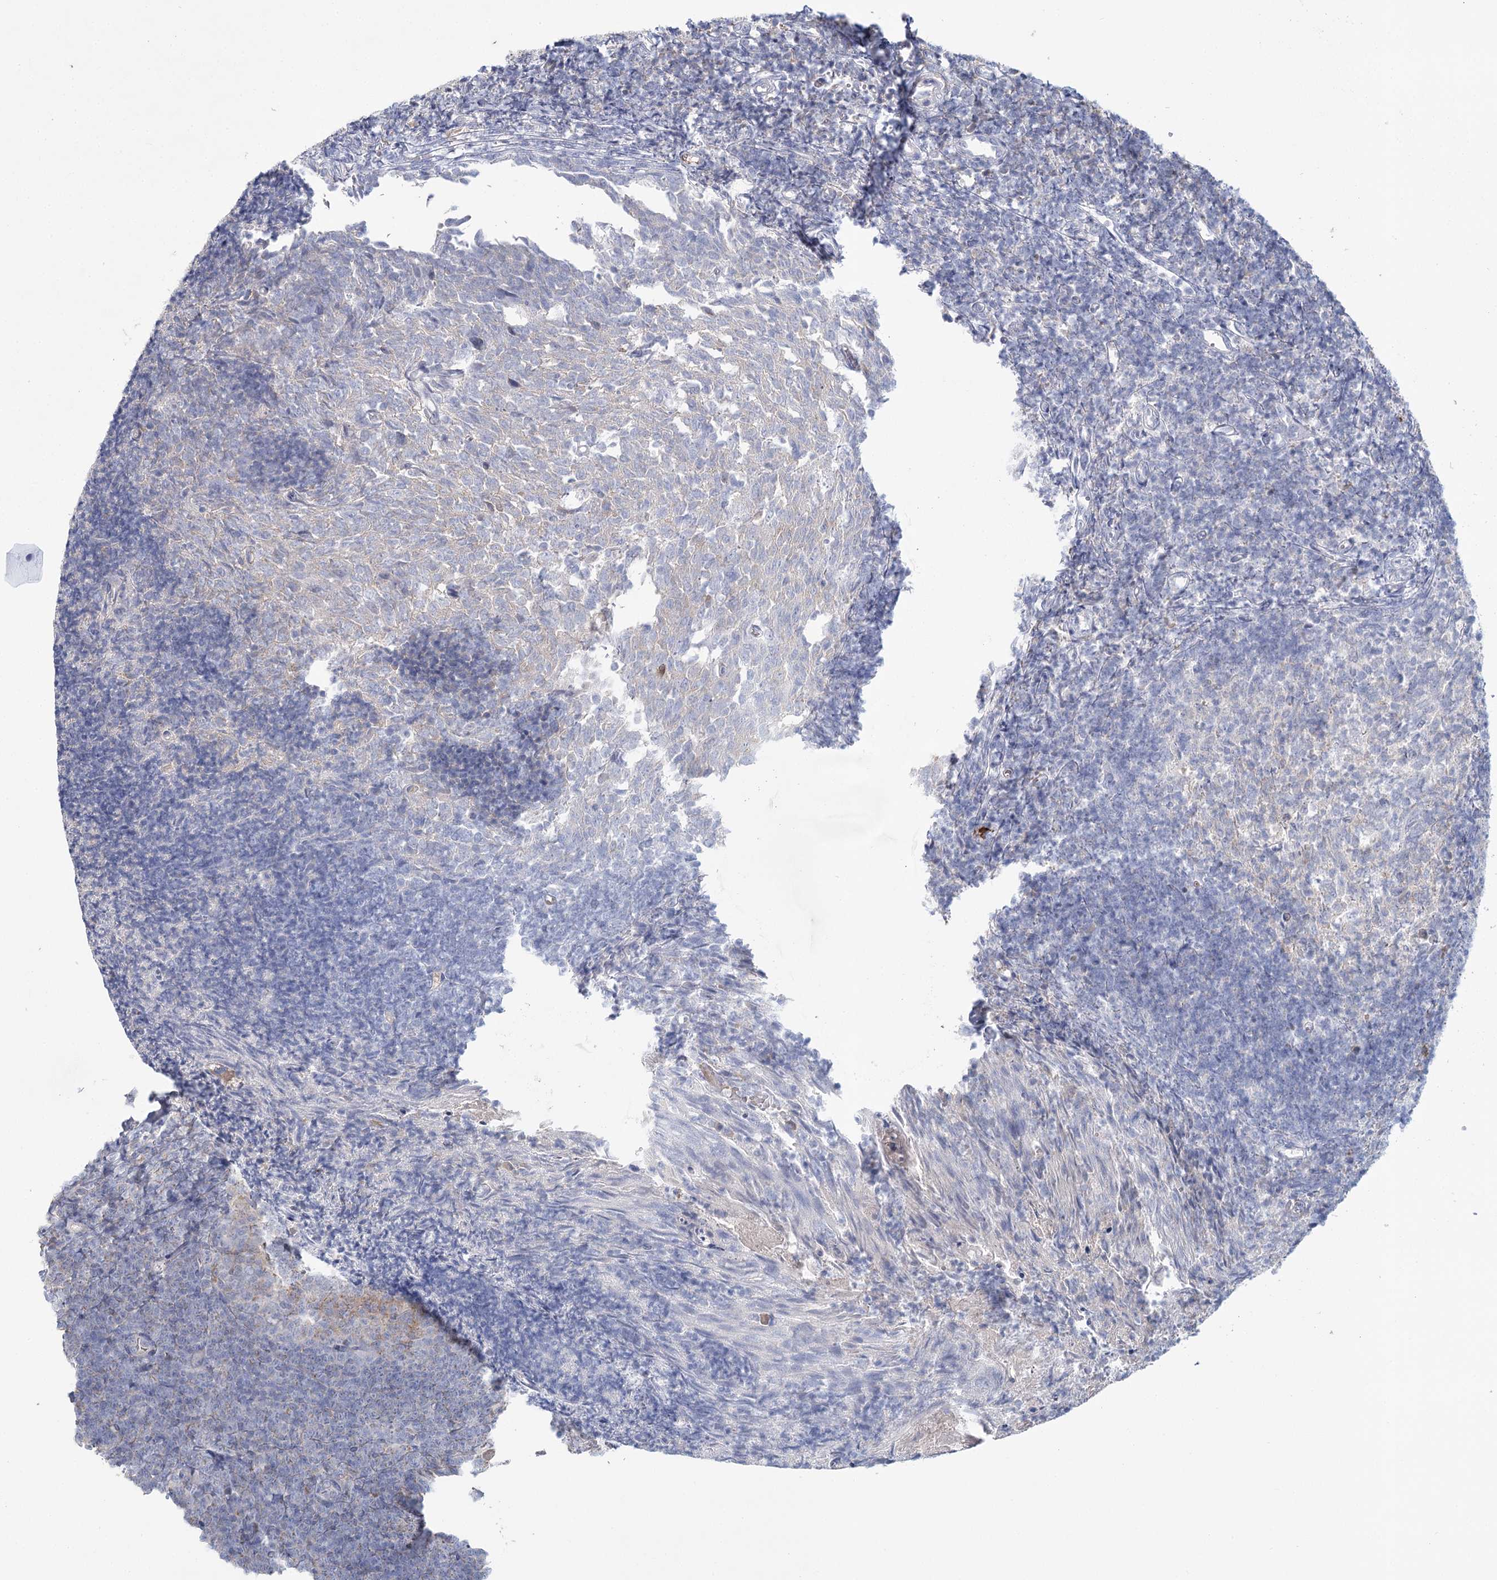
{"staining": {"intensity": "negative", "quantity": "none", "location": "none"}, "tissue": "tonsil", "cell_type": "Germinal center cells", "image_type": "normal", "snomed": [{"axis": "morphology", "description": "Normal tissue, NOS"}, {"axis": "topography", "description": "Tonsil"}], "caption": "Immunohistochemical staining of benign human tonsil demonstrates no significant positivity in germinal center cells. (IHC, brightfield microscopy, high magnification).", "gene": "ARHGAP44", "patient": {"sex": "female", "age": 10}}